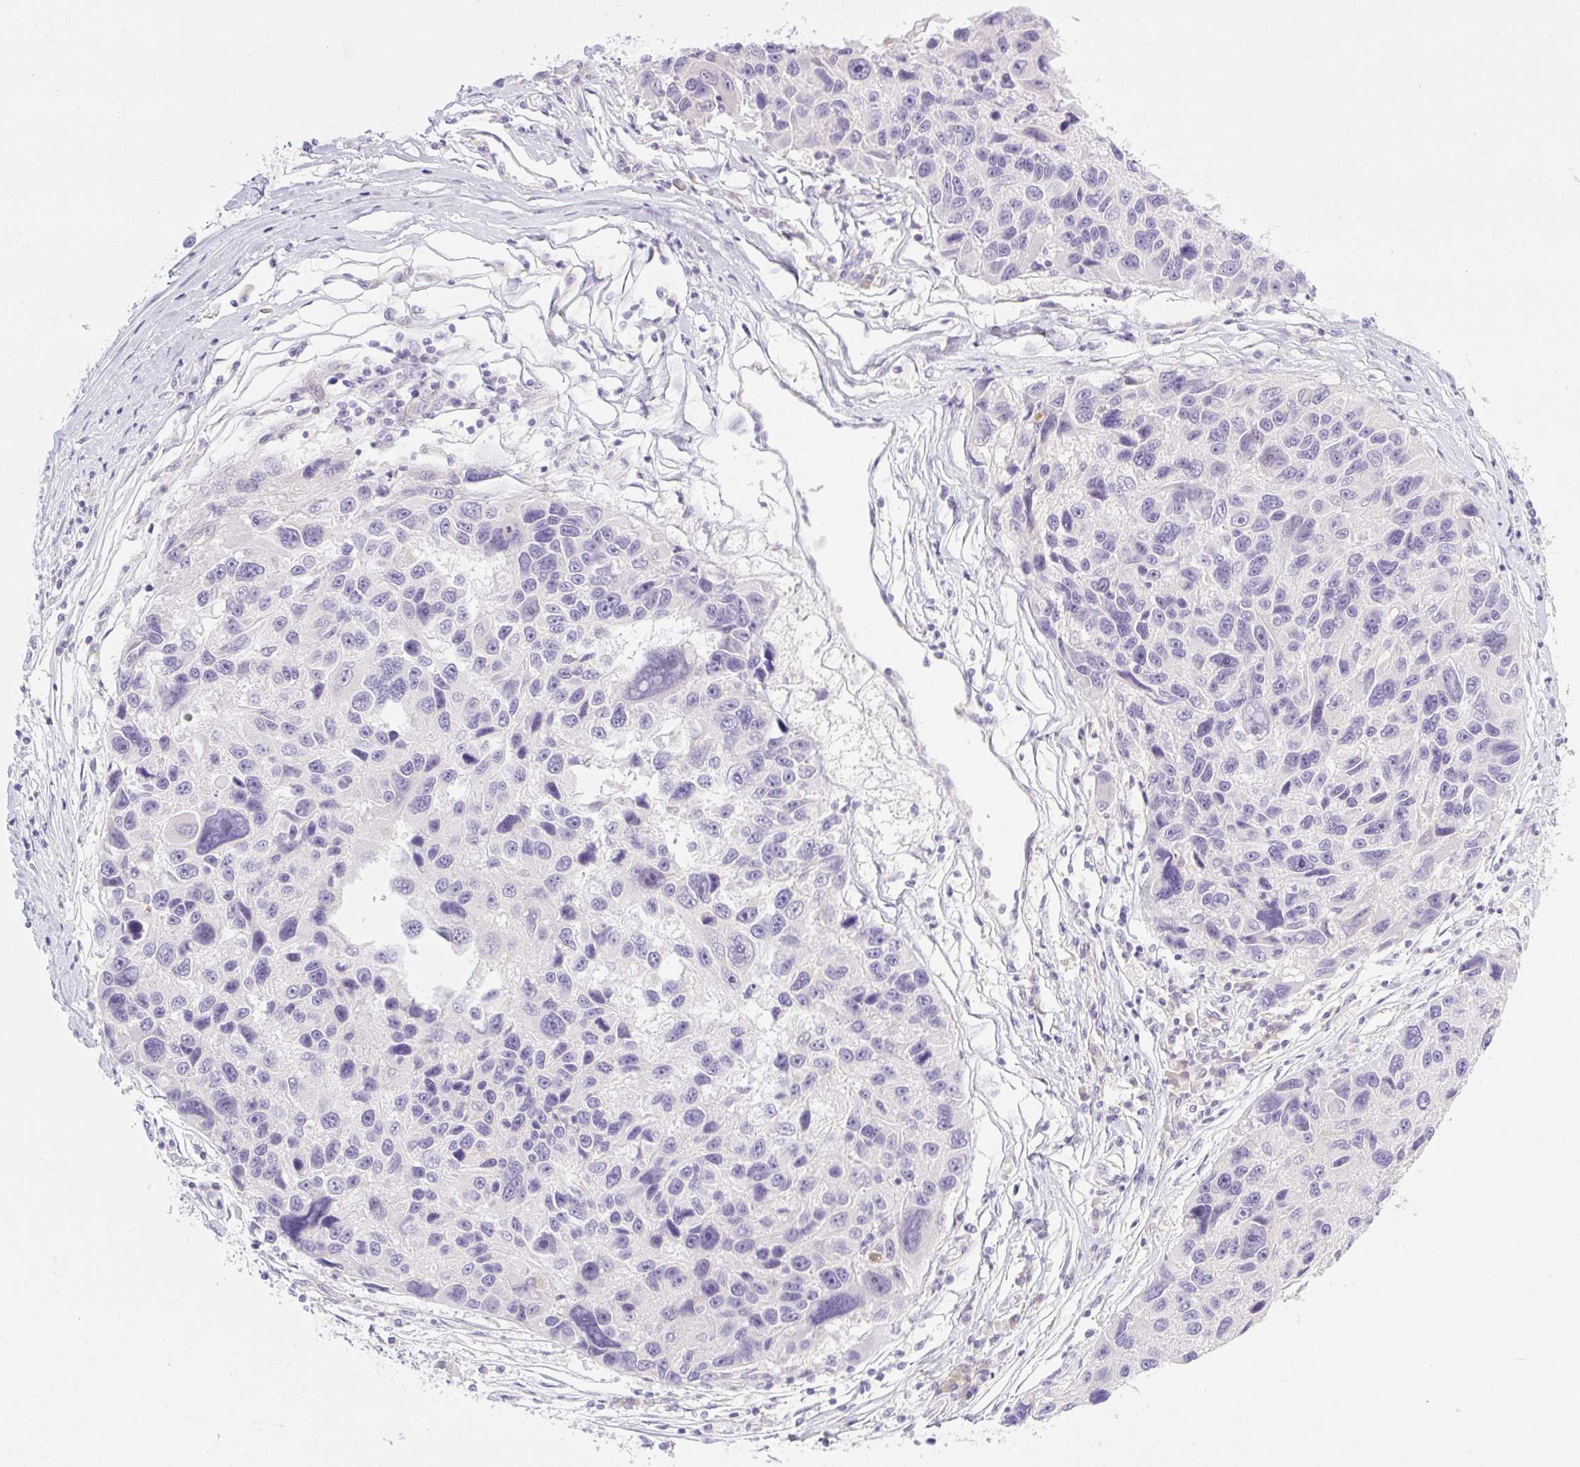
{"staining": {"intensity": "negative", "quantity": "none", "location": "none"}, "tissue": "melanoma", "cell_type": "Tumor cells", "image_type": "cancer", "snomed": [{"axis": "morphology", "description": "Malignant melanoma, NOS"}, {"axis": "topography", "description": "Skin"}], "caption": "The photomicrograph reveals no significant staining in tumor cells of melanoma.", "gene": "MIA2", "patient": {"sex": "male", "age": 53}}